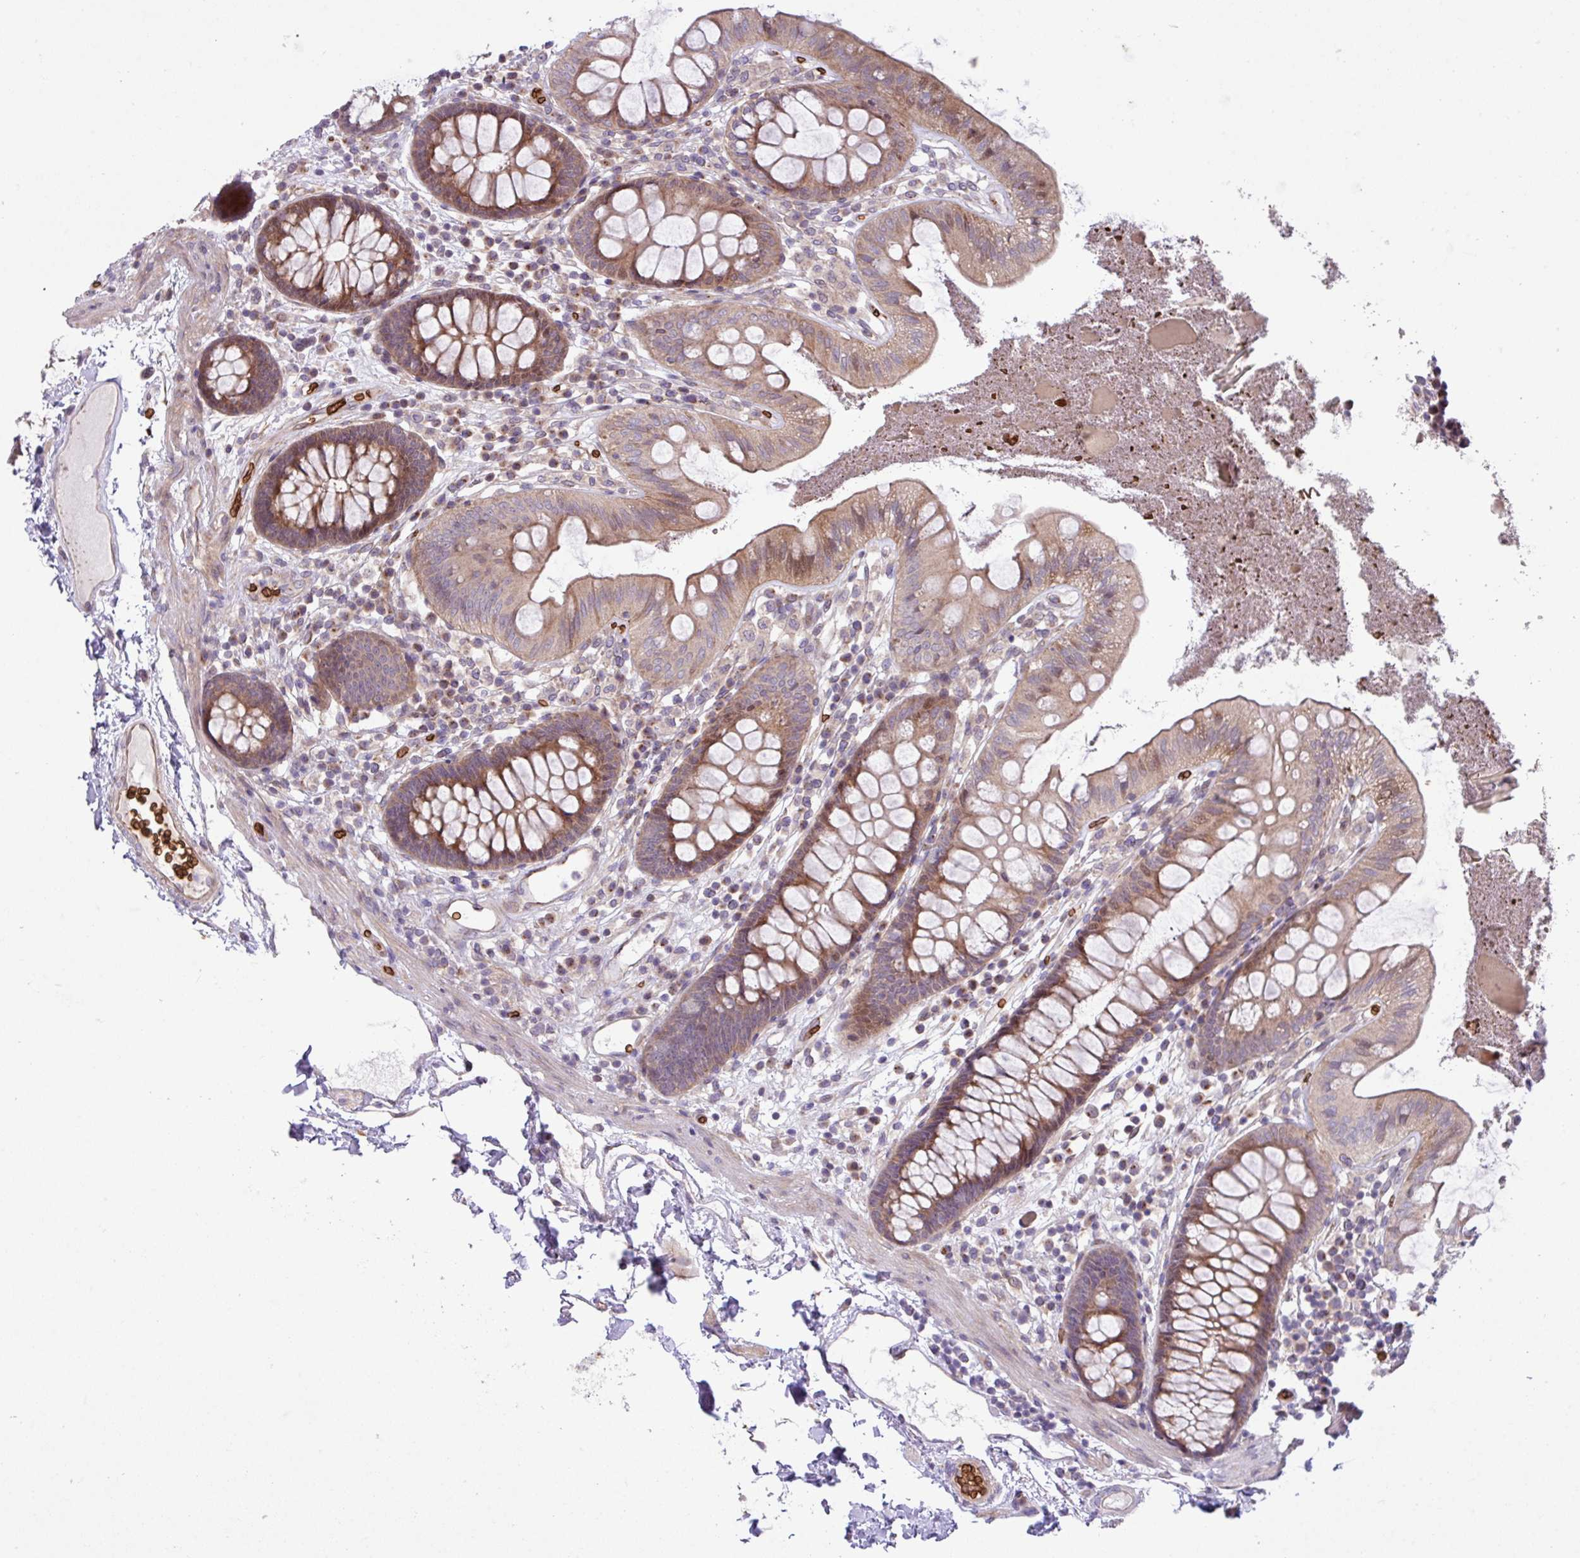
{"staining": {"intensity": "weak", "quantity": ">75%", "location": "cytoplasmic/membranous"}, "tissue": "colon", "cell_type": "Endothelial cells", "image_type": "normal", "snomed": [{"axis": "morphology", "description": "Normal tissue, NOS"}, {"axis": "topography", "description": "Colon"}], "caption": "This micrograph displays benign colon stained with immunohistochemistry (IHC) to label a protein in brown. The cytoplasmic/membranous of endothelial cells show weak positivity for the protein. Nuclei are counter-stained blue.", "gene": "RAD21L1", "patient": {"sex": "male", "age": 84}}